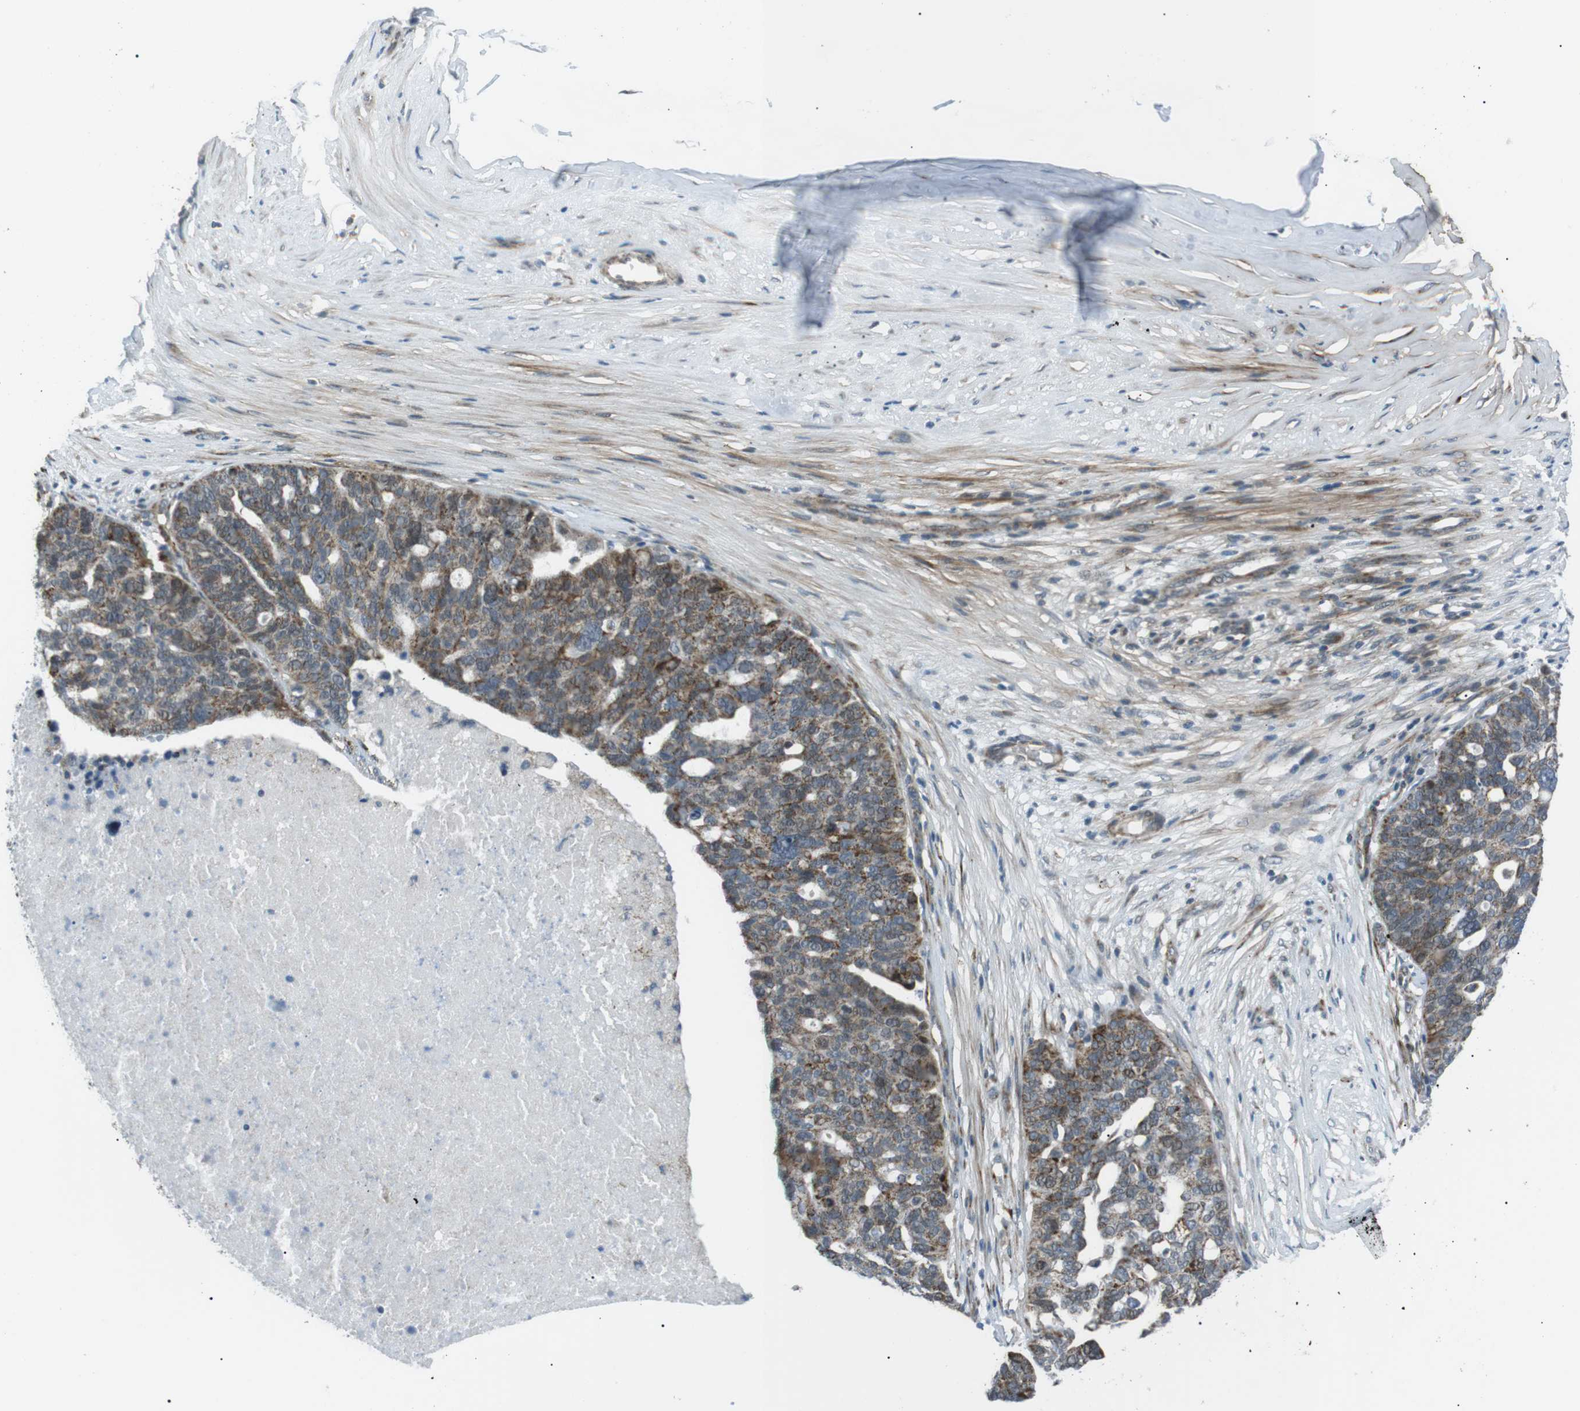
{"staining": {"intensity": "moderate", "quantity": ">75%", "location": "cytoplasmic/membranous"}, "tissue": "ovarian cancer", "cell_type": "Tumor cells", "image_type": "cancer", "snomed": [{"axis": "morphology", "description": "Cystadenocarcinoma, serous, NOS"}, {"axis": "topography", "description": "Ovary"}], "caption": "Immunohistochemical staining of human ovarian cancer (serous cystadenocarcinoma) shows medium levels of moderate cytoplasmic/membranous protein staining in about >75% of tumor cells. Using DAB (3,3'-diaminobenzidine) (brown) and hematoxylin (blue) stains, captured at high magnification using brightfield microscopy.", "gene": "ARID5B", "patient": {"sex": "female", "age": 59}}